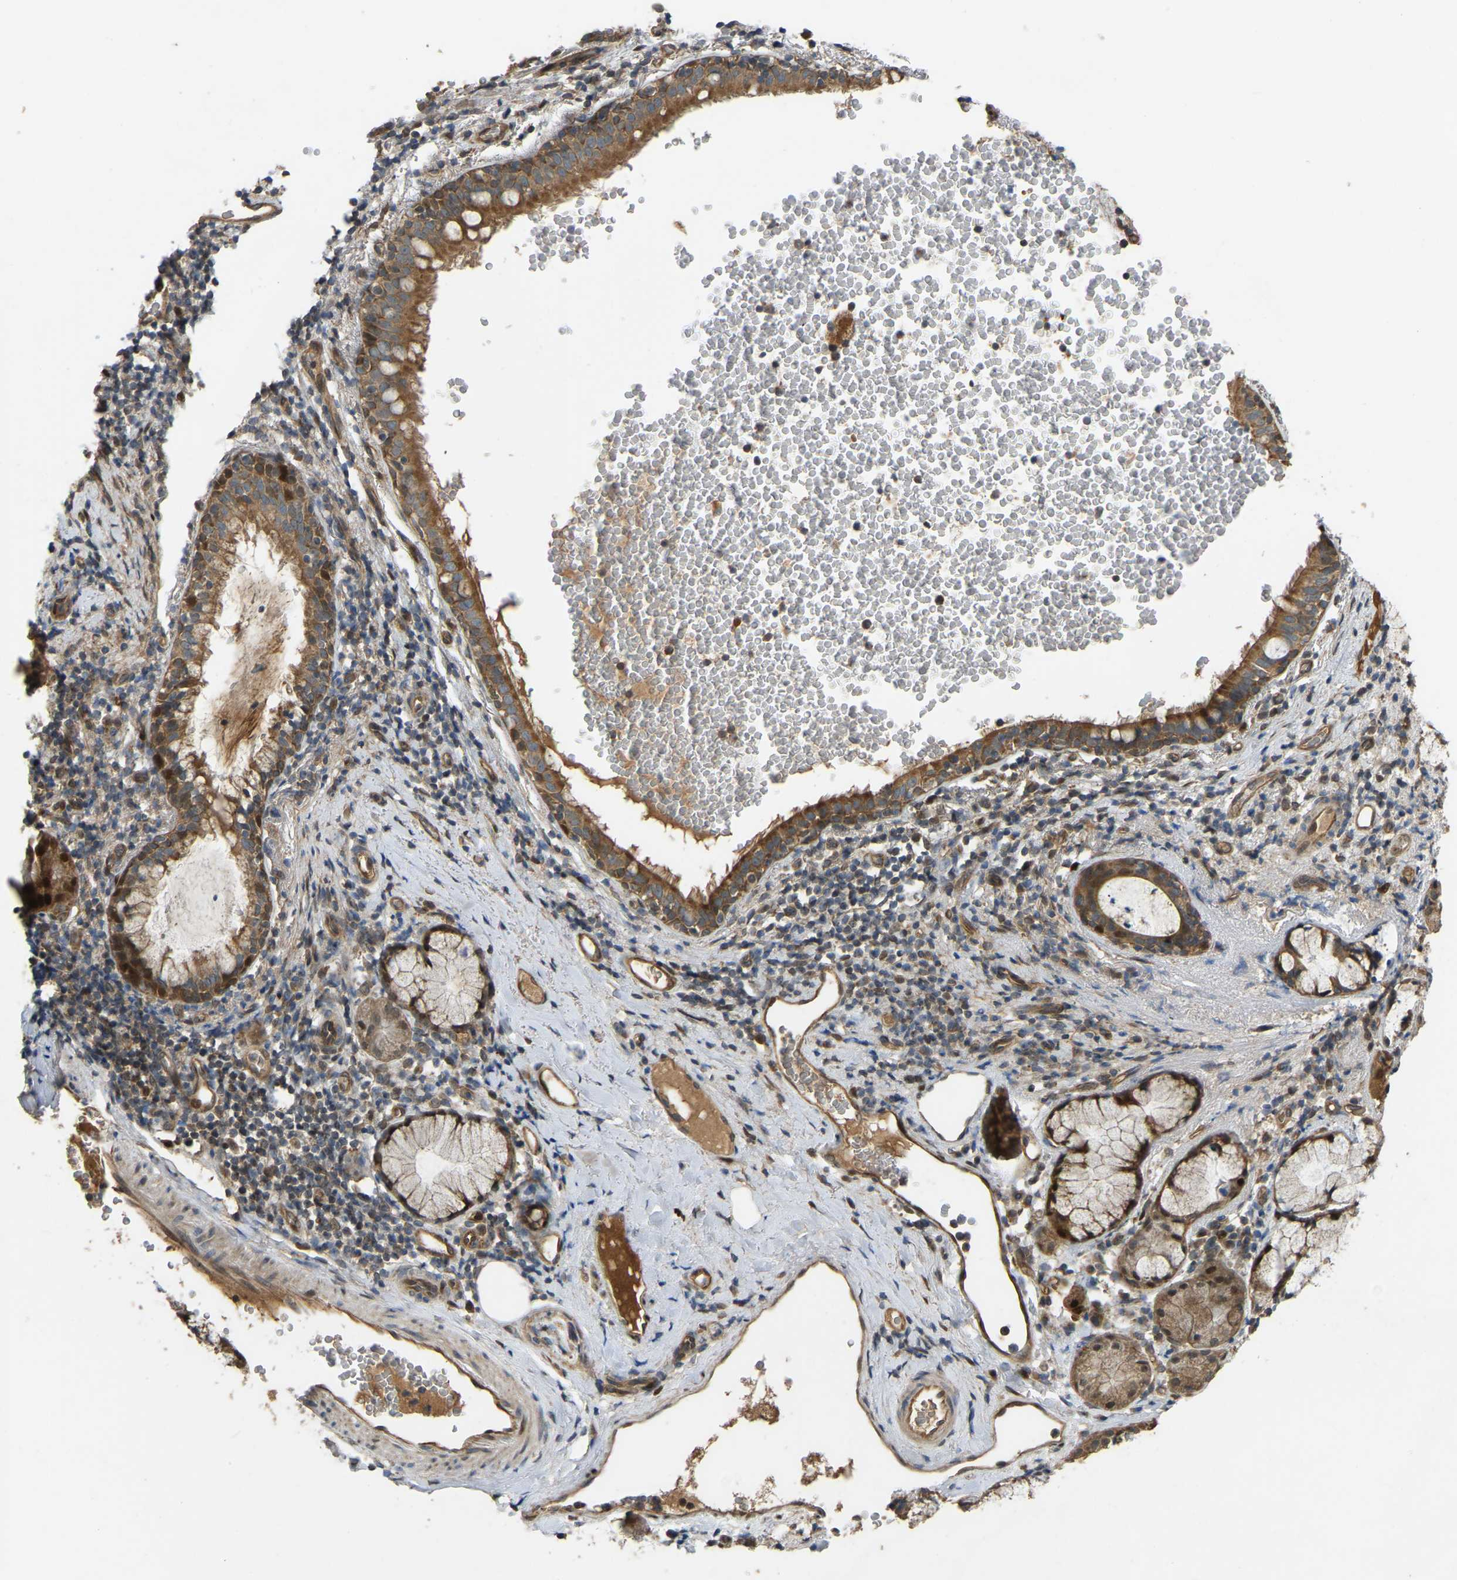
{"staining": {"intensity": "moderate", "quantity": ">75%", "location": "cytoplasmic/membranous,nuclear"}, "tissue": "bronchus", "cell_type": "Respiratory epithelial cells", "image_type": "normal", "snomed": [{"axis": "morphology", "description": "Normal tissue, NOS"}, {"axis": "morphology", "description": "Inflammation, NOS"}, {"axis": "topography", "description": "Cartilage tissue"}, {"axis": "topography", "description": "Bronchus"}], "caption": "Moderate cytoplasmic/membranous,nuclear protein staining is present in about >75% of respiratory epithelial cells in bronchus.", "gene": "C21orf91", "patient": {"sex": "male", "age": 77}}